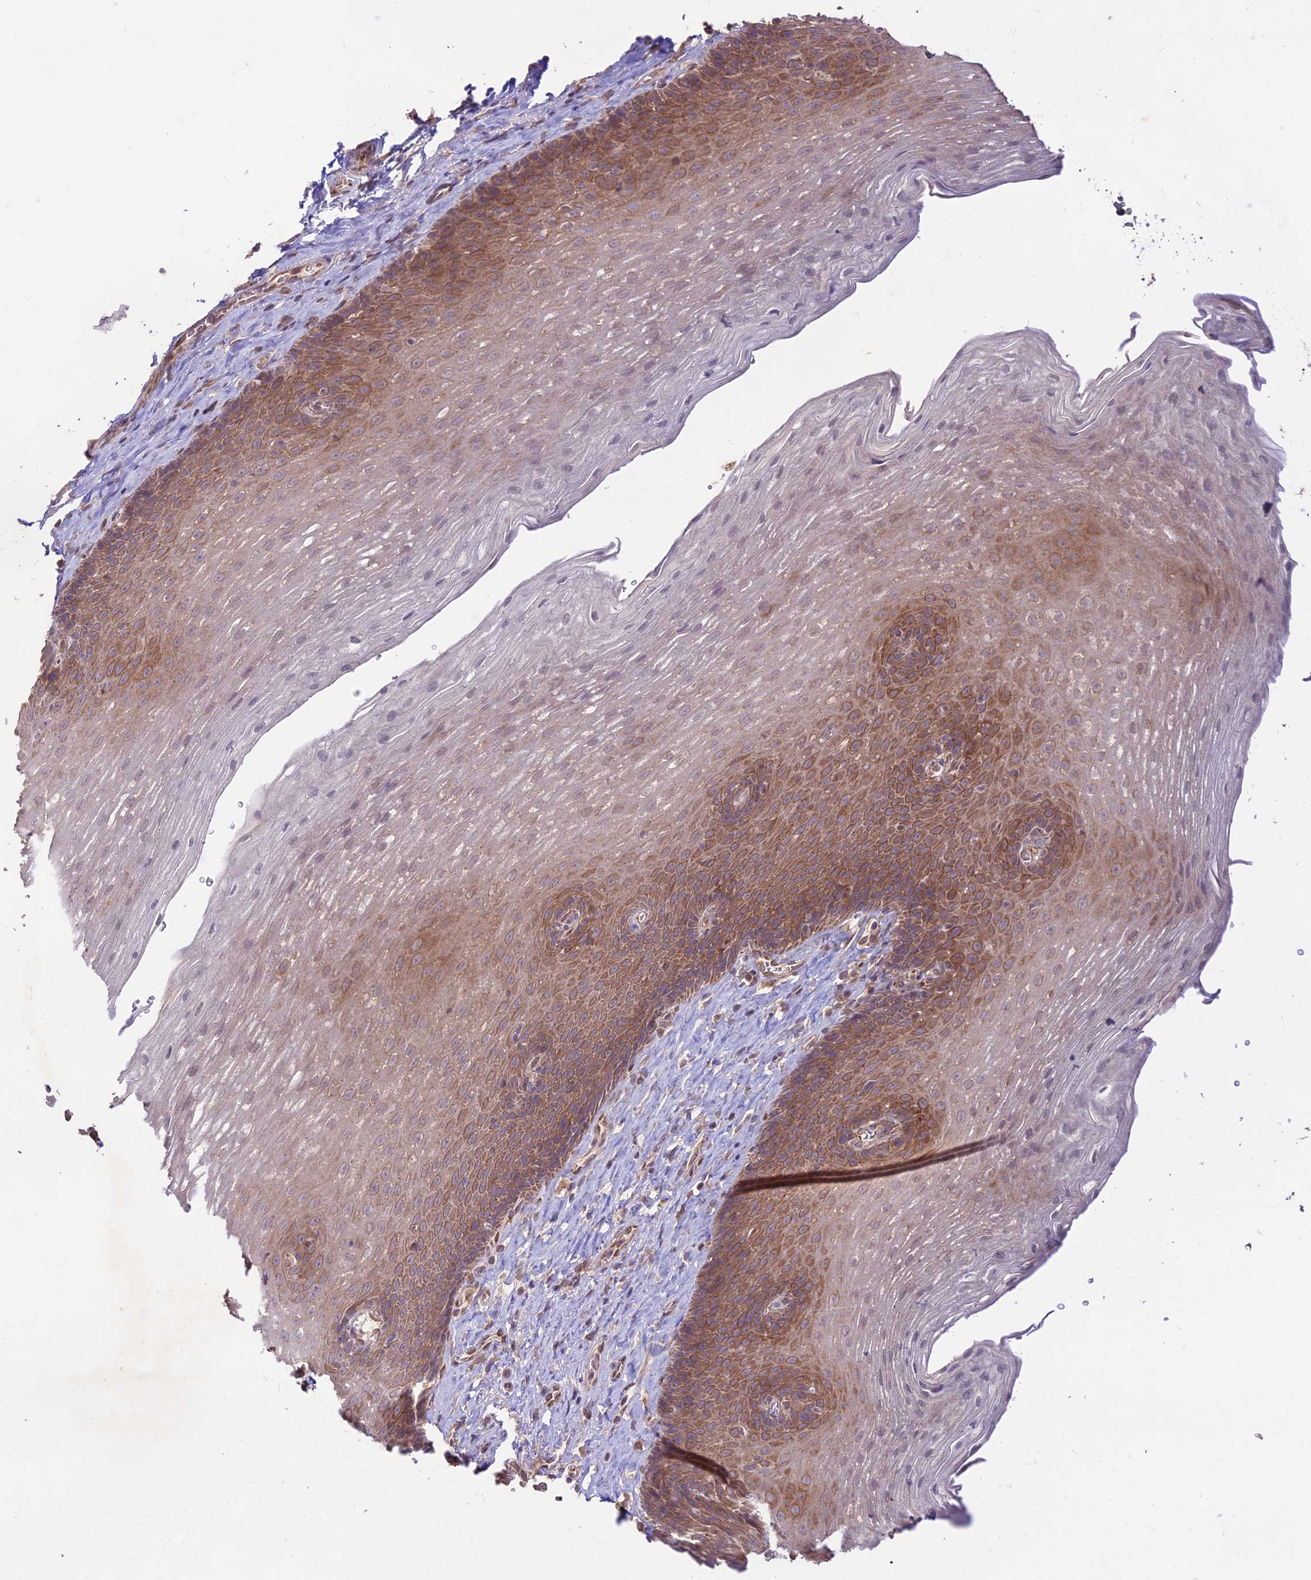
{"staining": {"intensity": "moderate", "quantity": "25%-75%", "location": "cytoplasmic/membranous"}, "tissue": "esophagus", "cell_type": "Squamous epithelial cells", "image_type": "normal", "snomed": [{"axis": "morphology", "description": "Normal tissue, NOS"}, {"axis": "topography", "description": "Esophagus"}], "caption": "Immunohistochemical staining of unremarkable esophagus demonstrates moderate cytoplasmic/membranous protein expression in approximately 25%-75% of squamous epithelial cells.", "gene": "TMEM259", "patient": {"sex": "male", "age": 60}}